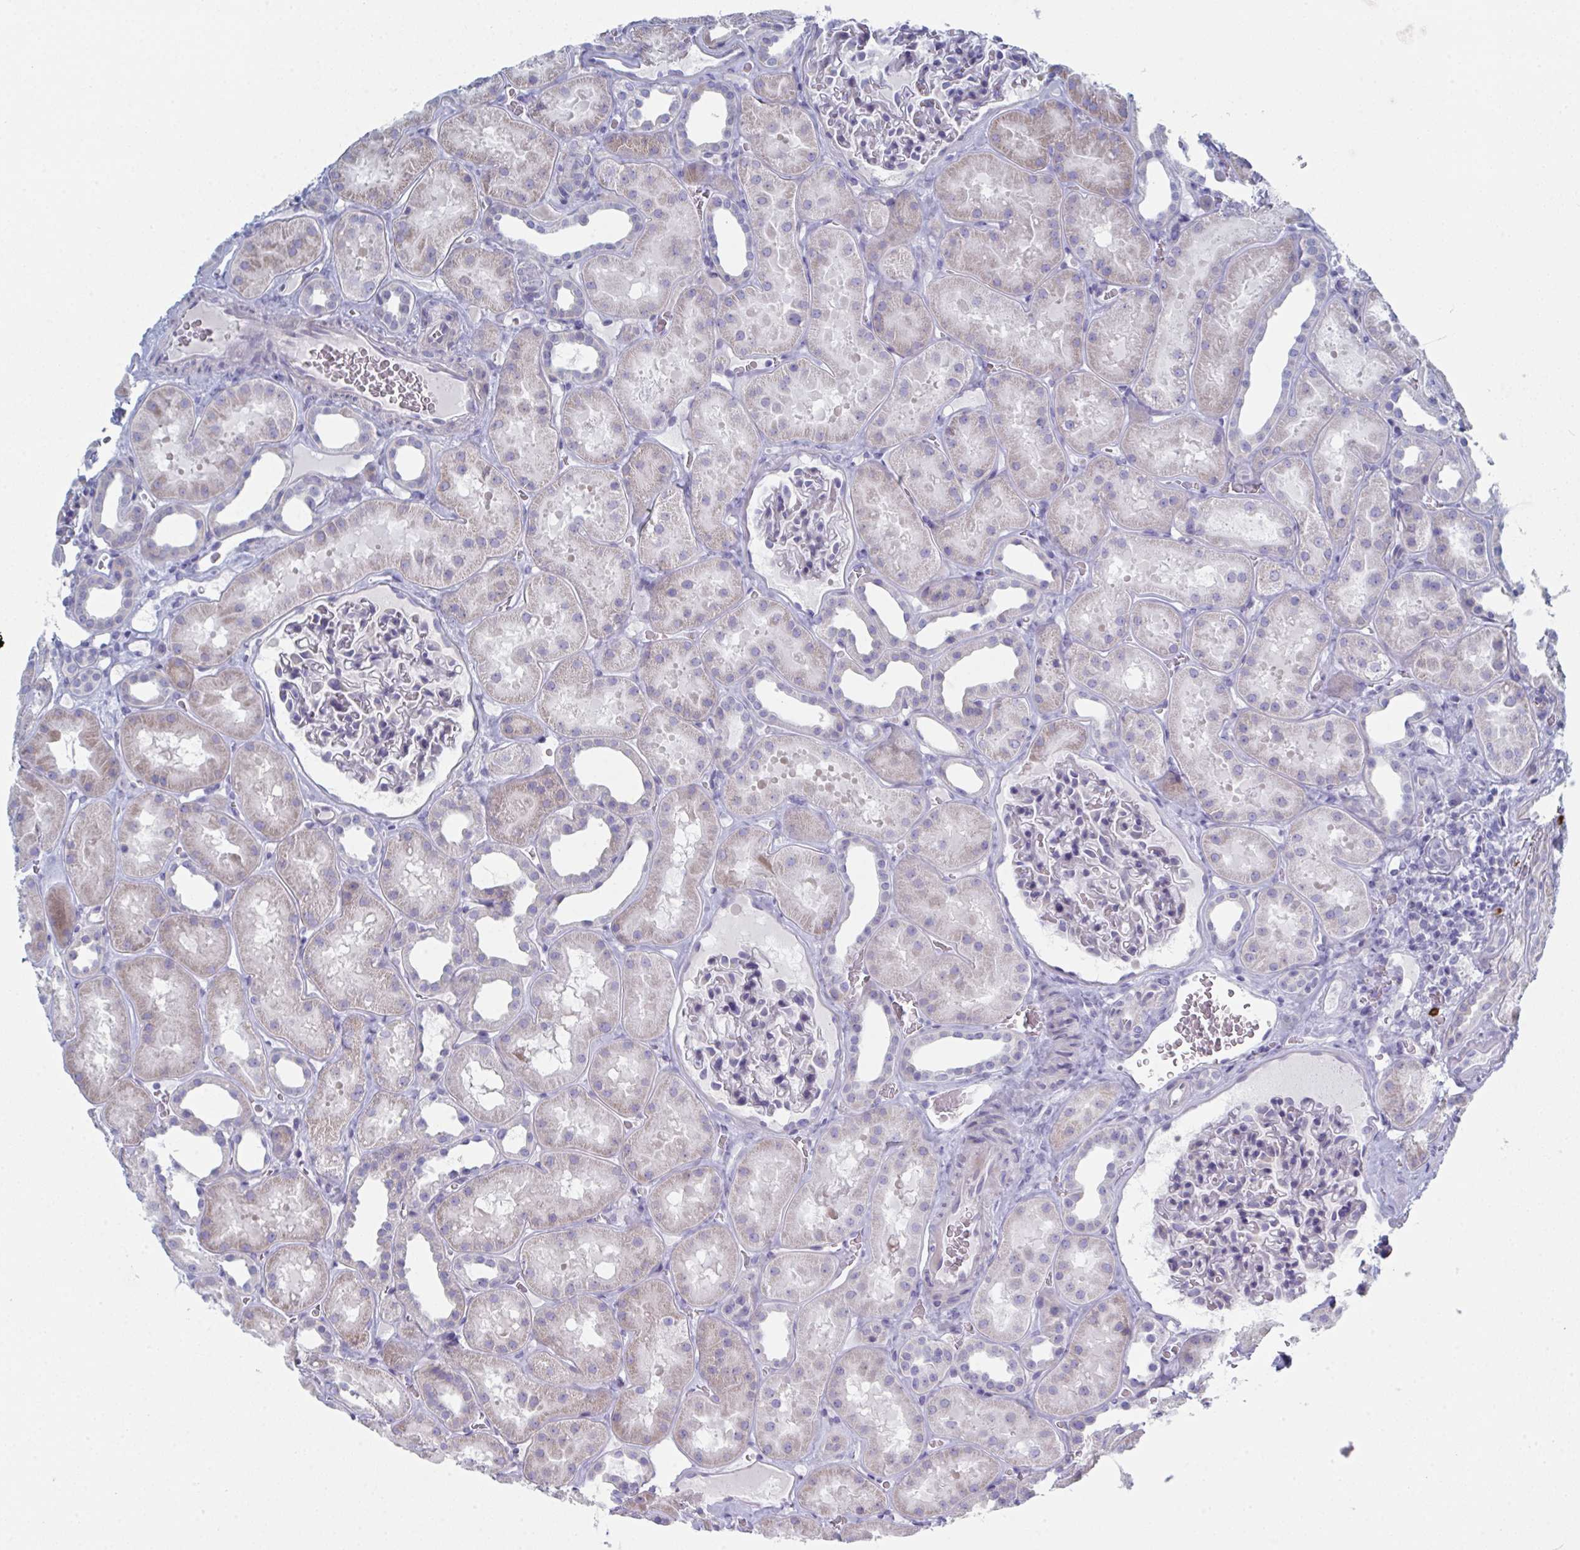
{"staining": {"intensity": "negative", "quantity": "none", "location": "none"}, "tissue": "kidney", "cell_type": "Cells in glomeruli", "image_type": "normal", "snomed": [{"axis": "morphology", "description": "Normal tissue, NOS"}, {"axis": "topography", "description": "Kidney"}], "caption": "Immunohistochemistry image of benign kidney: kidney stained with DAB exhibits no significant protein positivity in cells in glomeruli. Nuclei are stained in blue.", "gene": "ZNF684", "patient": {"sex": "female", "age": 41}}